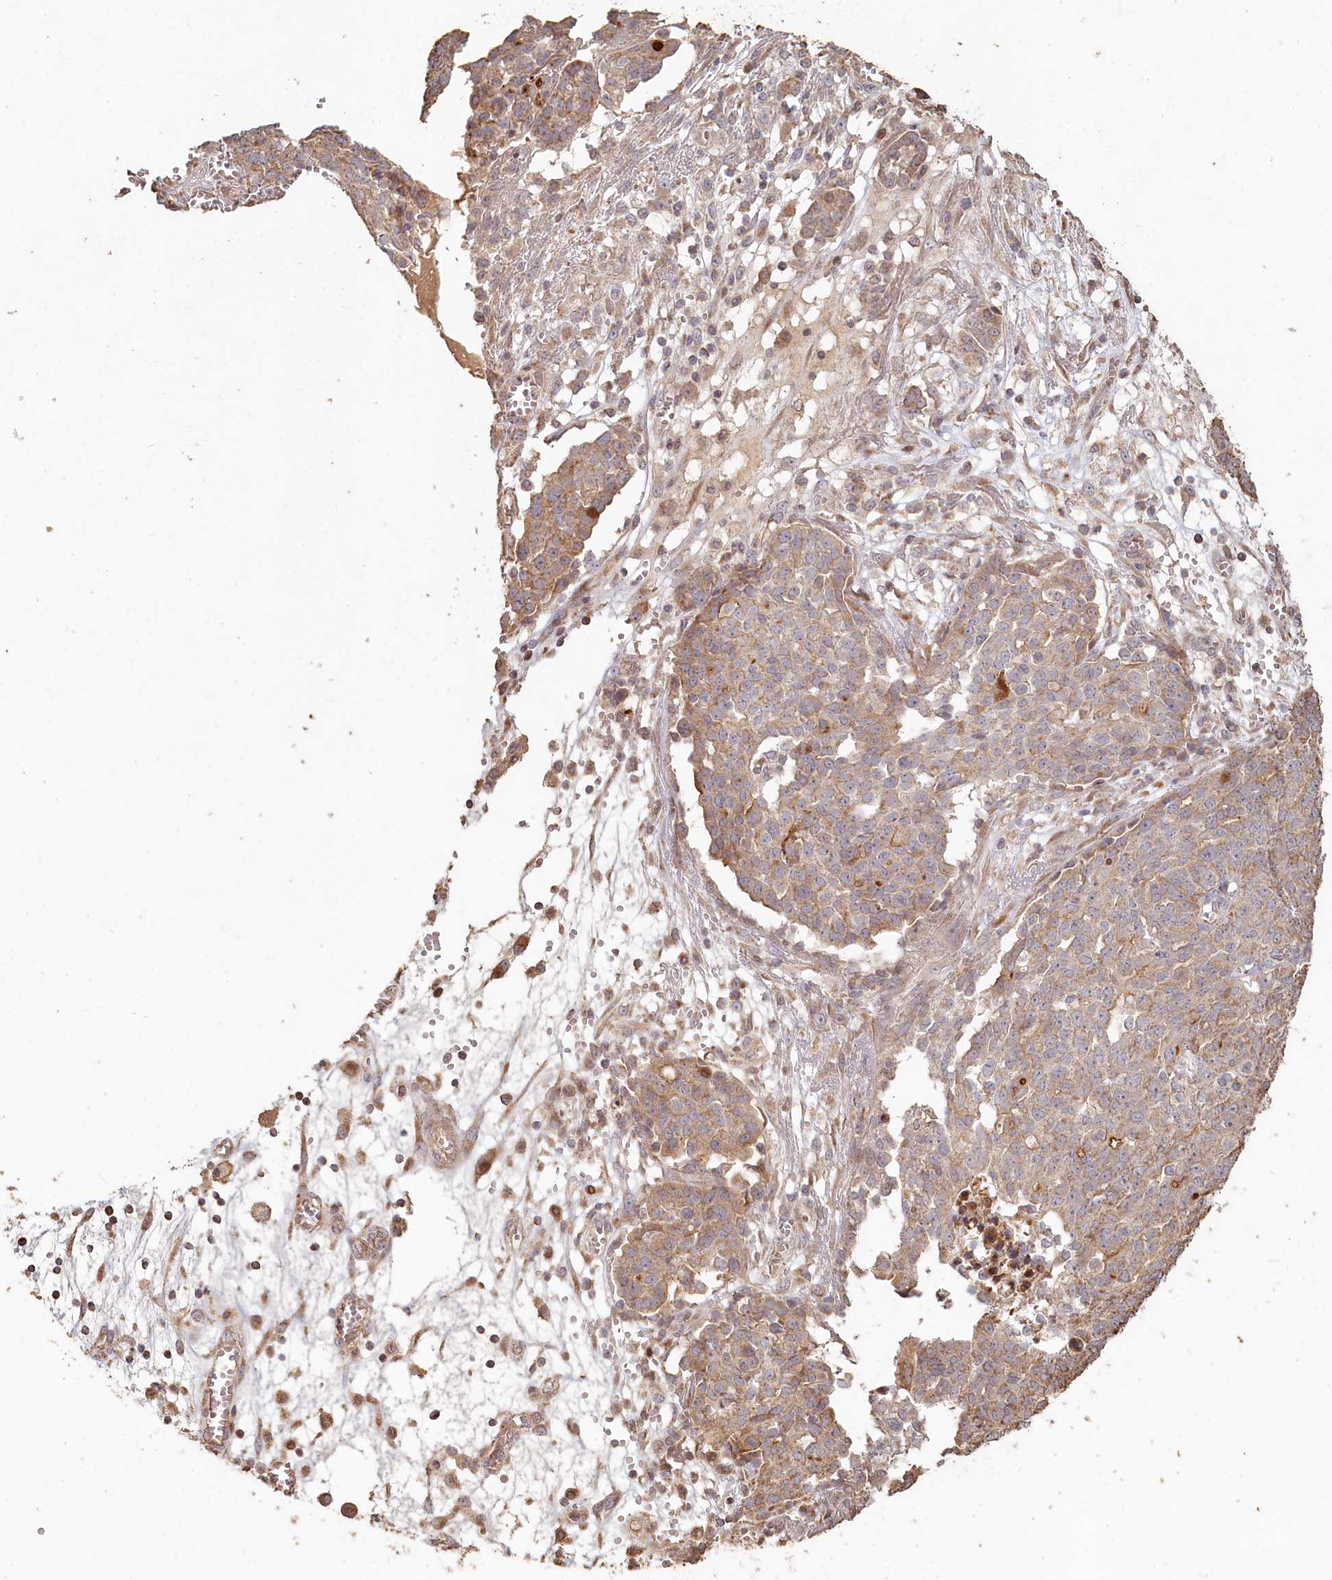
{"staining": {"intensity": "moderate", "quantity": "25%-75%", "location": "cytoplasmic/membranous"}, "tissue": "ovarian cancer", "cell_type": "Tumor cells", "image_type": "cancer", "snomed": [{"axis": "morphology", "description": "Cystadenocarcinoma, serous, NOS"}, {"axis": "topography", "description": "Soft tissue"}, {"axis": "topography", "description": "Ovary"}], "caption": "Immunohistochemistry of human serous cystadenocarcinoma (ovarian) exhibits medium levels of moderate cytoplasmic/membranous expression in about 25%-75% of tumor cells.", "gene": "HAL", "patient": {"sex": "female", "age": 57}}